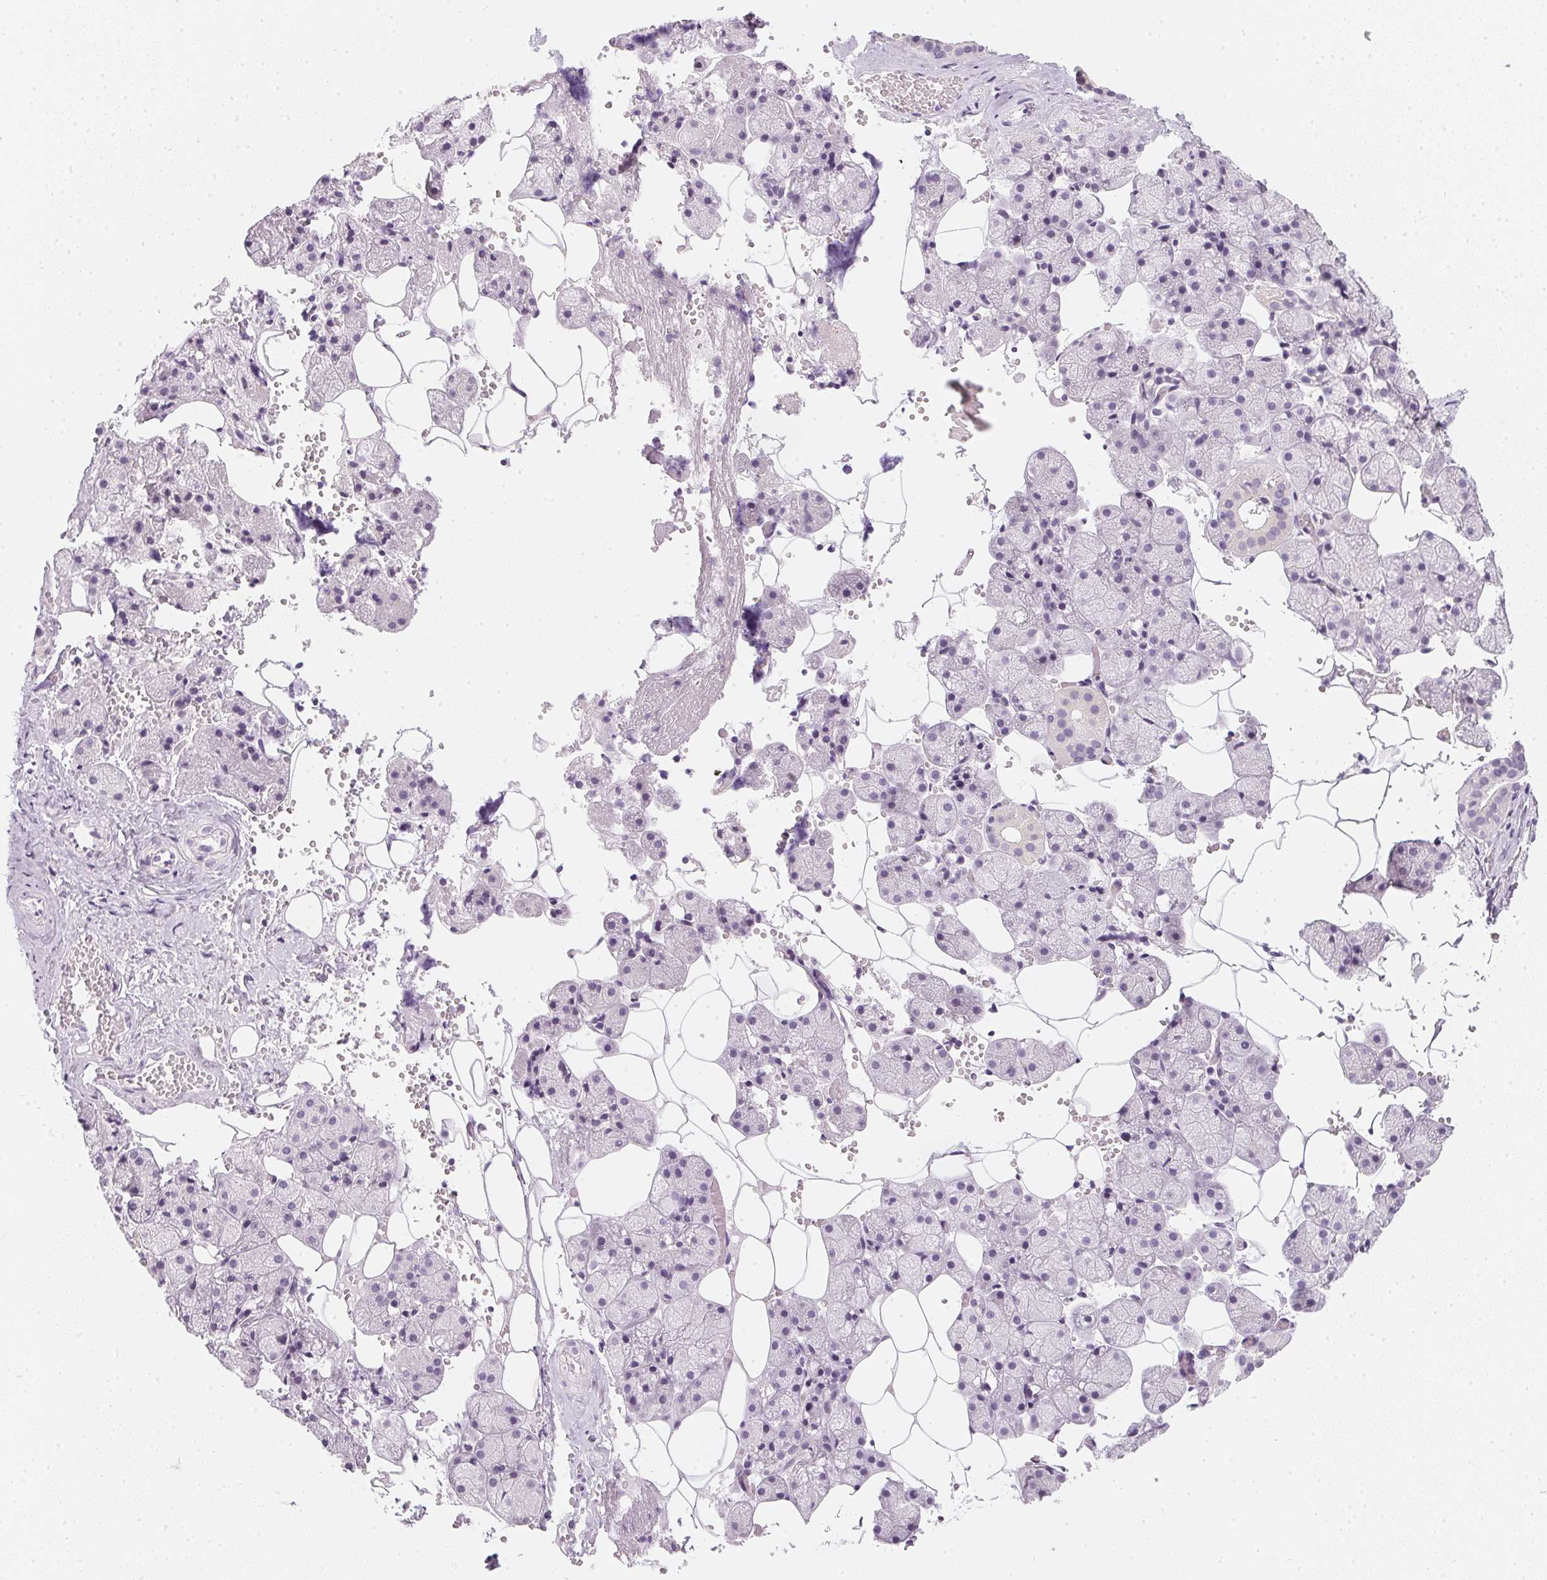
{"staining": {"intensity": "negative", "quantity": "none", "location": "none"}, "tissue": "salivary gland", "cell_type": "Glandular cells", "image_type": "normal", "snomed": [{"axis": "morphology", "description": "Normal tissue, NOS"}, {"axis": "topography", "description": "Salivary gland"}], "caption": "Immunohistochemistry of unremarkable human salivary gland reveals no positivity in glandular cells. Brightfield microscopy of immunohistochemistry (IHC) stained with DAB (3,3'-diaminobenzidine) (brown) and hematoxylin (blue), captured at high magnification.", "gene": "CHST4", "patient": {"sex": "male", "age": 38}}